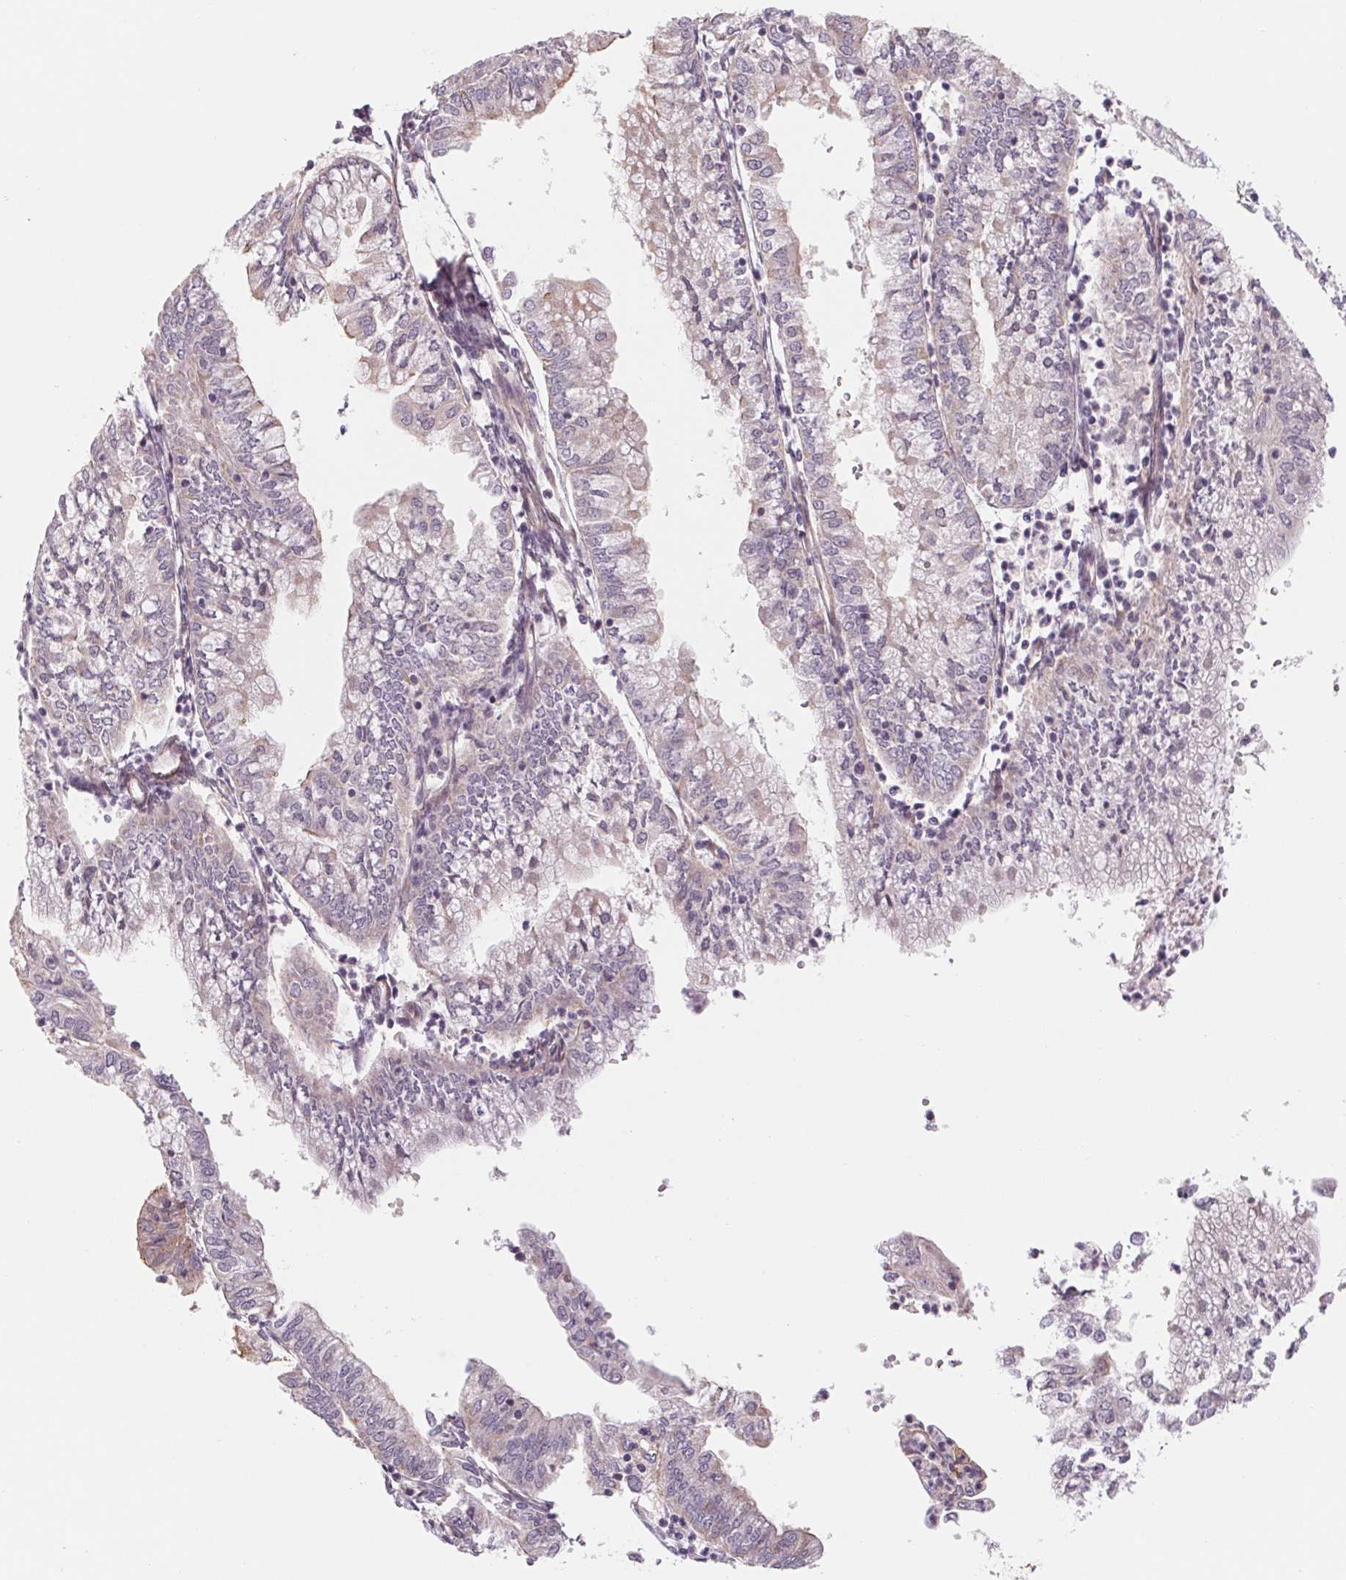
{"staining": {"intensity": "weak", "quantity": "<25%", "location": "cytoplasmic/membranous"}, "tissue": "endometrial cancer", "cell_type": "Tumor cells", "image_type": "cancer", "snomed": [{"axis": "morphology", "description": "Adenocarcinoma, NOS"}, {"axis": "topography", "description": "Endometrium"}], "caption": "Tumor cells show no significant expression in adenocarcinoma (endometrial).", "gene": "CCDC112", "patient": {"sex": "female", "age": 55}}